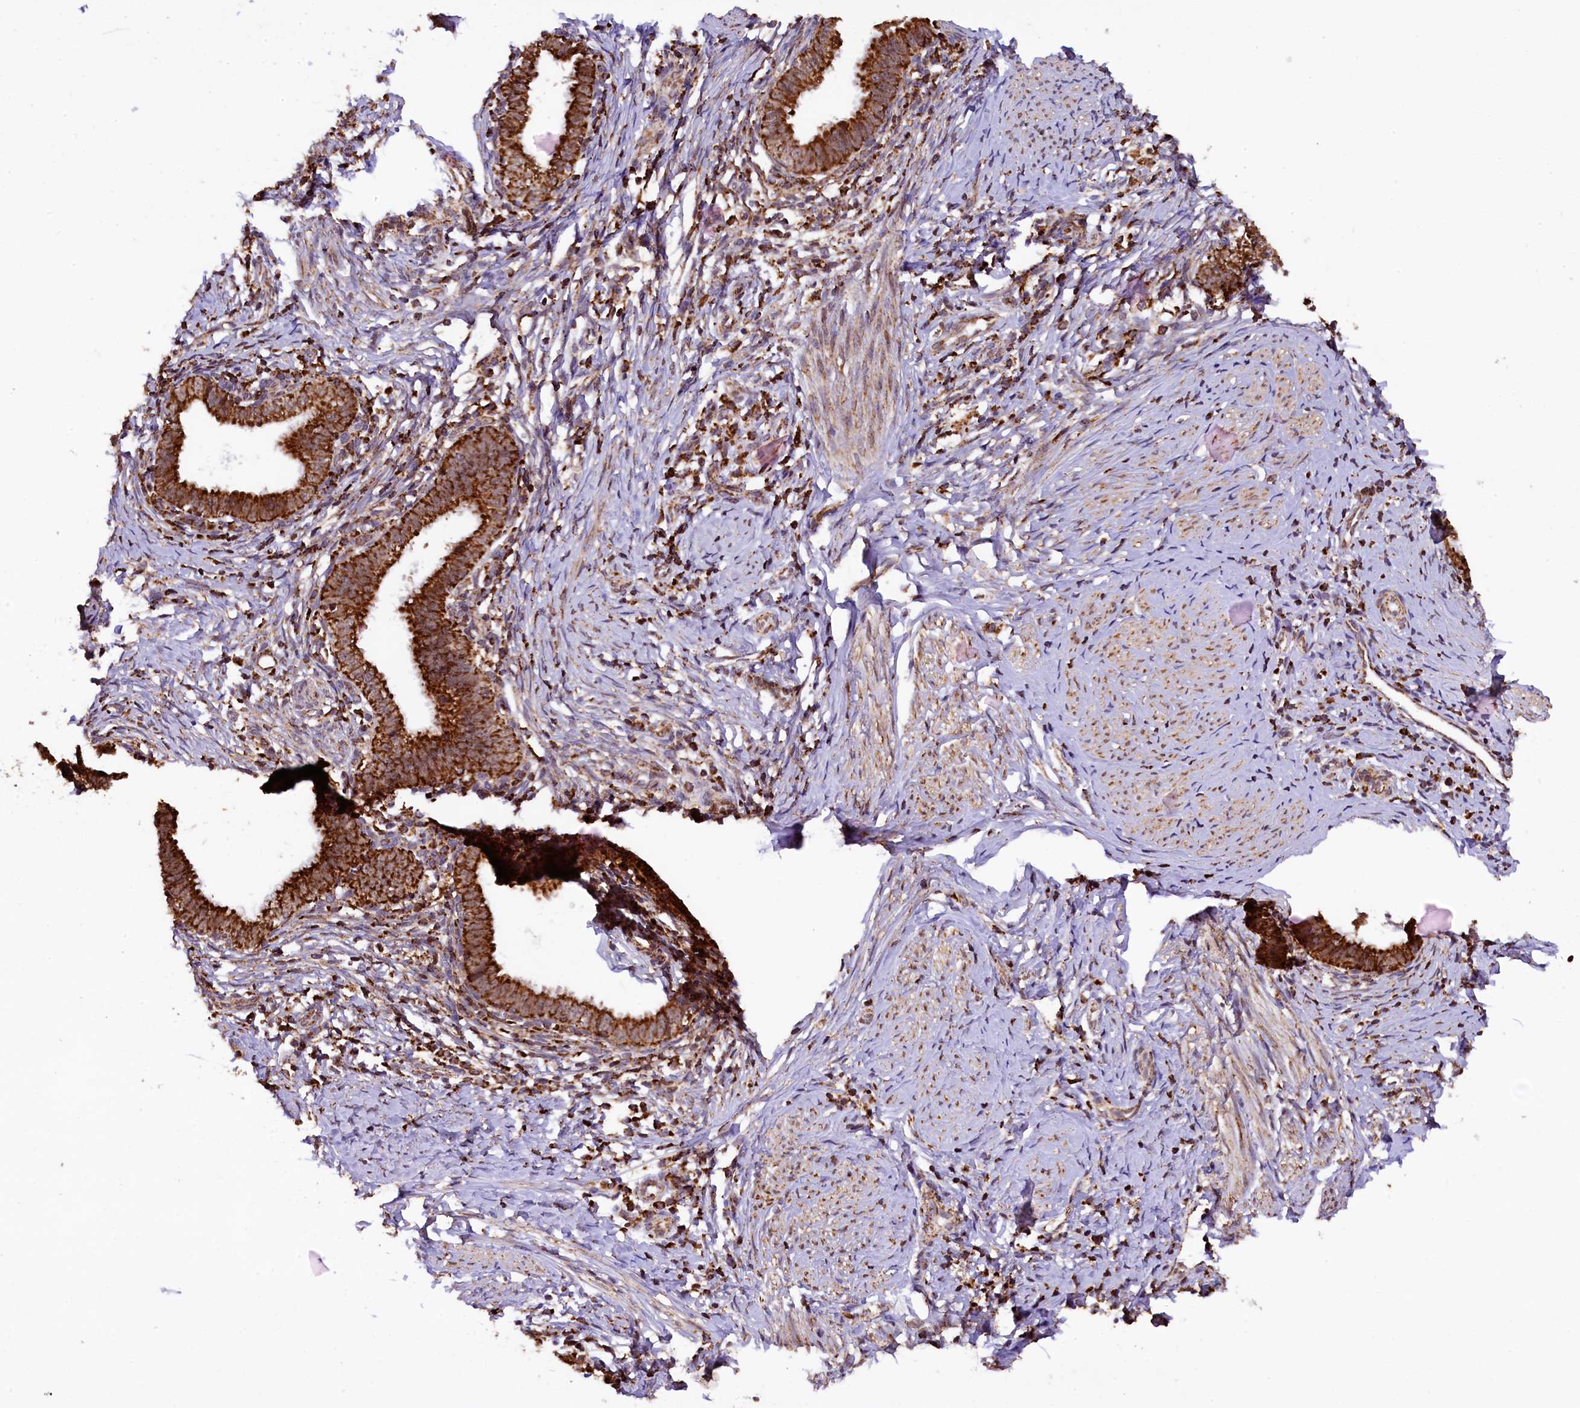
{"staining": {"intensity": "strong", "quantity": ">75%", "location": "cytoplasmic/membranous"}, "tissue": "cervical cancer", "cell_type": "Tumor cells", "image_type": "cancer", "snomed": [{"axis": "morphology", "description": "Adenocarcinoma, NOS"}, {"axis": "topography", "description": "Cervix"}], "caption": "A micrograph of adenocarcinoma (cervical) stained for a protein demonstrates strong cytoplasmic/membranous brown staining in tumor cells. The protein is shown in brown color, while the nuclei are stained blue.", "gene": "KLC2", "patient": {"sex": "female", "age": 36}}